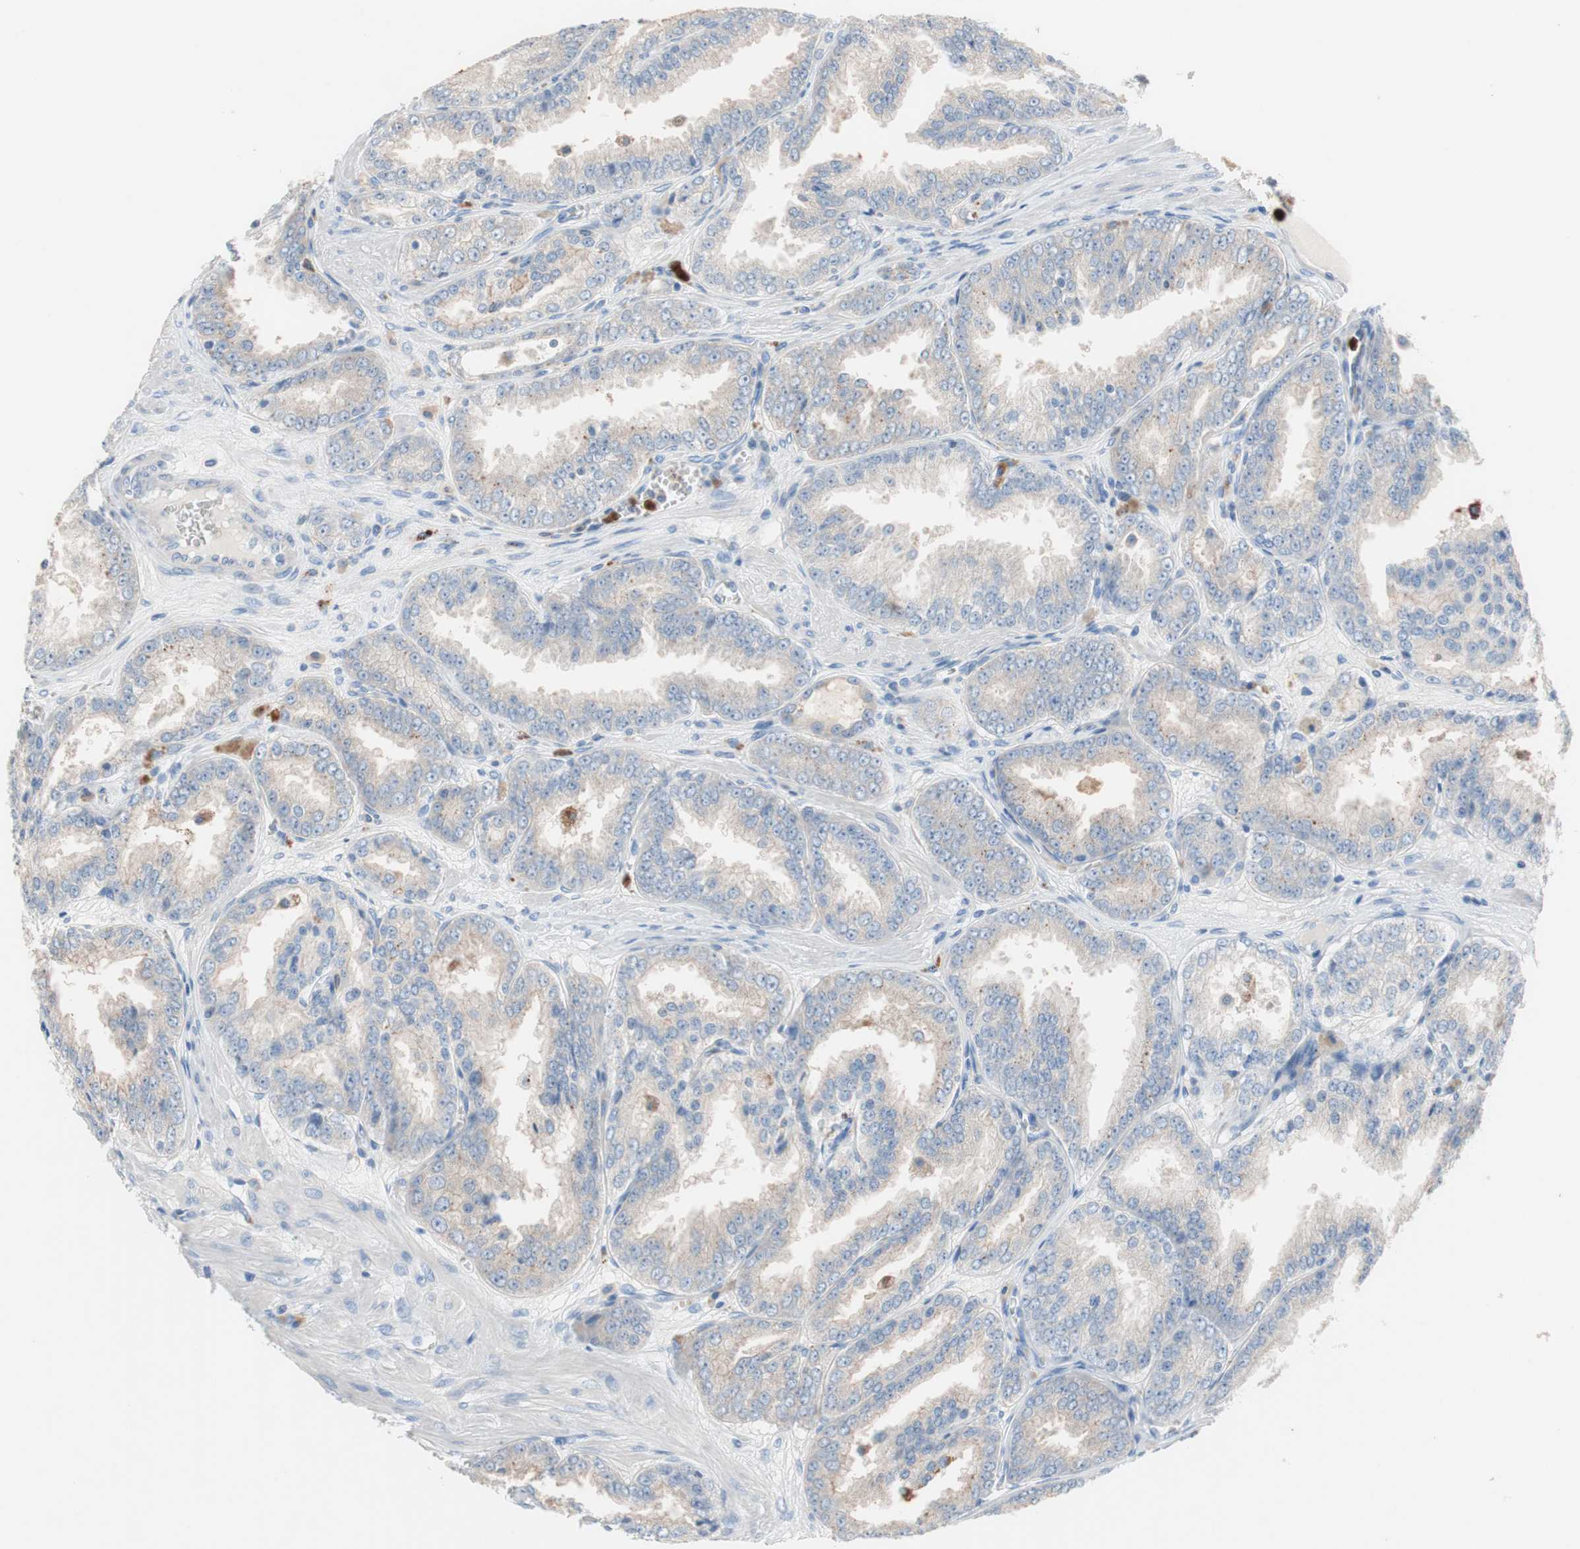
{"staining": {"intensity": "weak", "quantity": ">75%", "location": "cytoplasmic/membranous"}, "tissue": "prostate cancer", "cell_type": "Tumor cells", "image_type": "cancer", "snomed": [{"axis": "morphology", "description": "Adenocarcinoma, High grade"}, {"axis": "topography", "description": "Prostate"}], "caption": "There is low levels of weak cytoplasmic/membranous positivity in tumor cells of adenocarcinoma (high-grade) (prostate), as demonstrated by immunohistochemical staining (brown color).", "gene": "CLEC4D", "patient": {"sex": "male", "age": 61}}